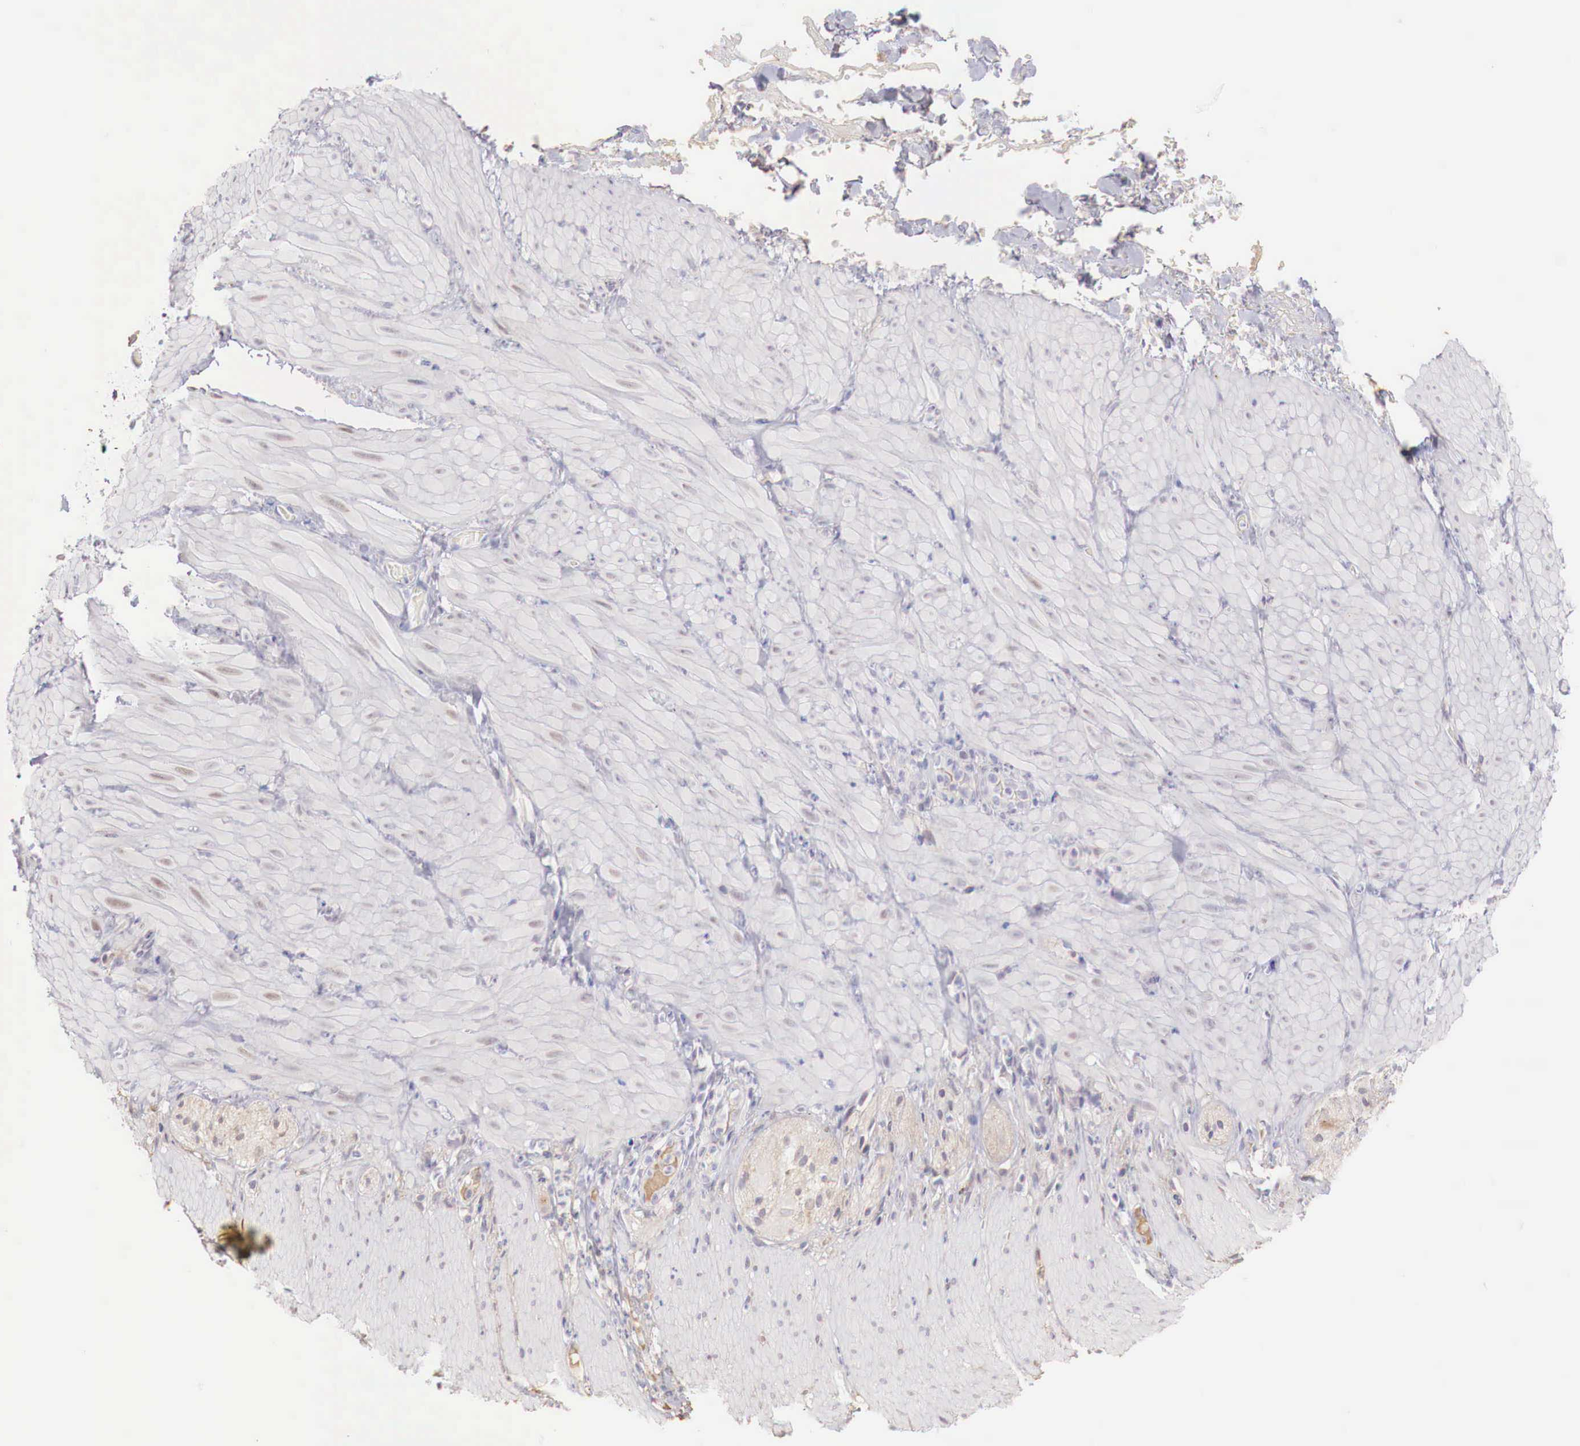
{"staining": {"intensity": "negative", "quantity": "none", "location": "none"}, "tissue": "smooth muscle", "cell_type": "Smooth muscle cells", "image_type": "normal", "snomed": [{"axis": "morphology", "description": "Normal tissue, NOS"}, {"axis": "topography", "description": "Duodenum"}], "caption": "High magnification brightfield microscopy of normal smooth muscle stained with DAB (3,3'-diaminobenzidine) (brown) and counterstained with hematoxylin (blue): smooth muscle cells show no significant positivity. (DAB immunohistochemistry (IHC) with hematoxylin counter stain).", "gene": "XPNPEP2", "patient": {"sex": "male", "age": 63}}